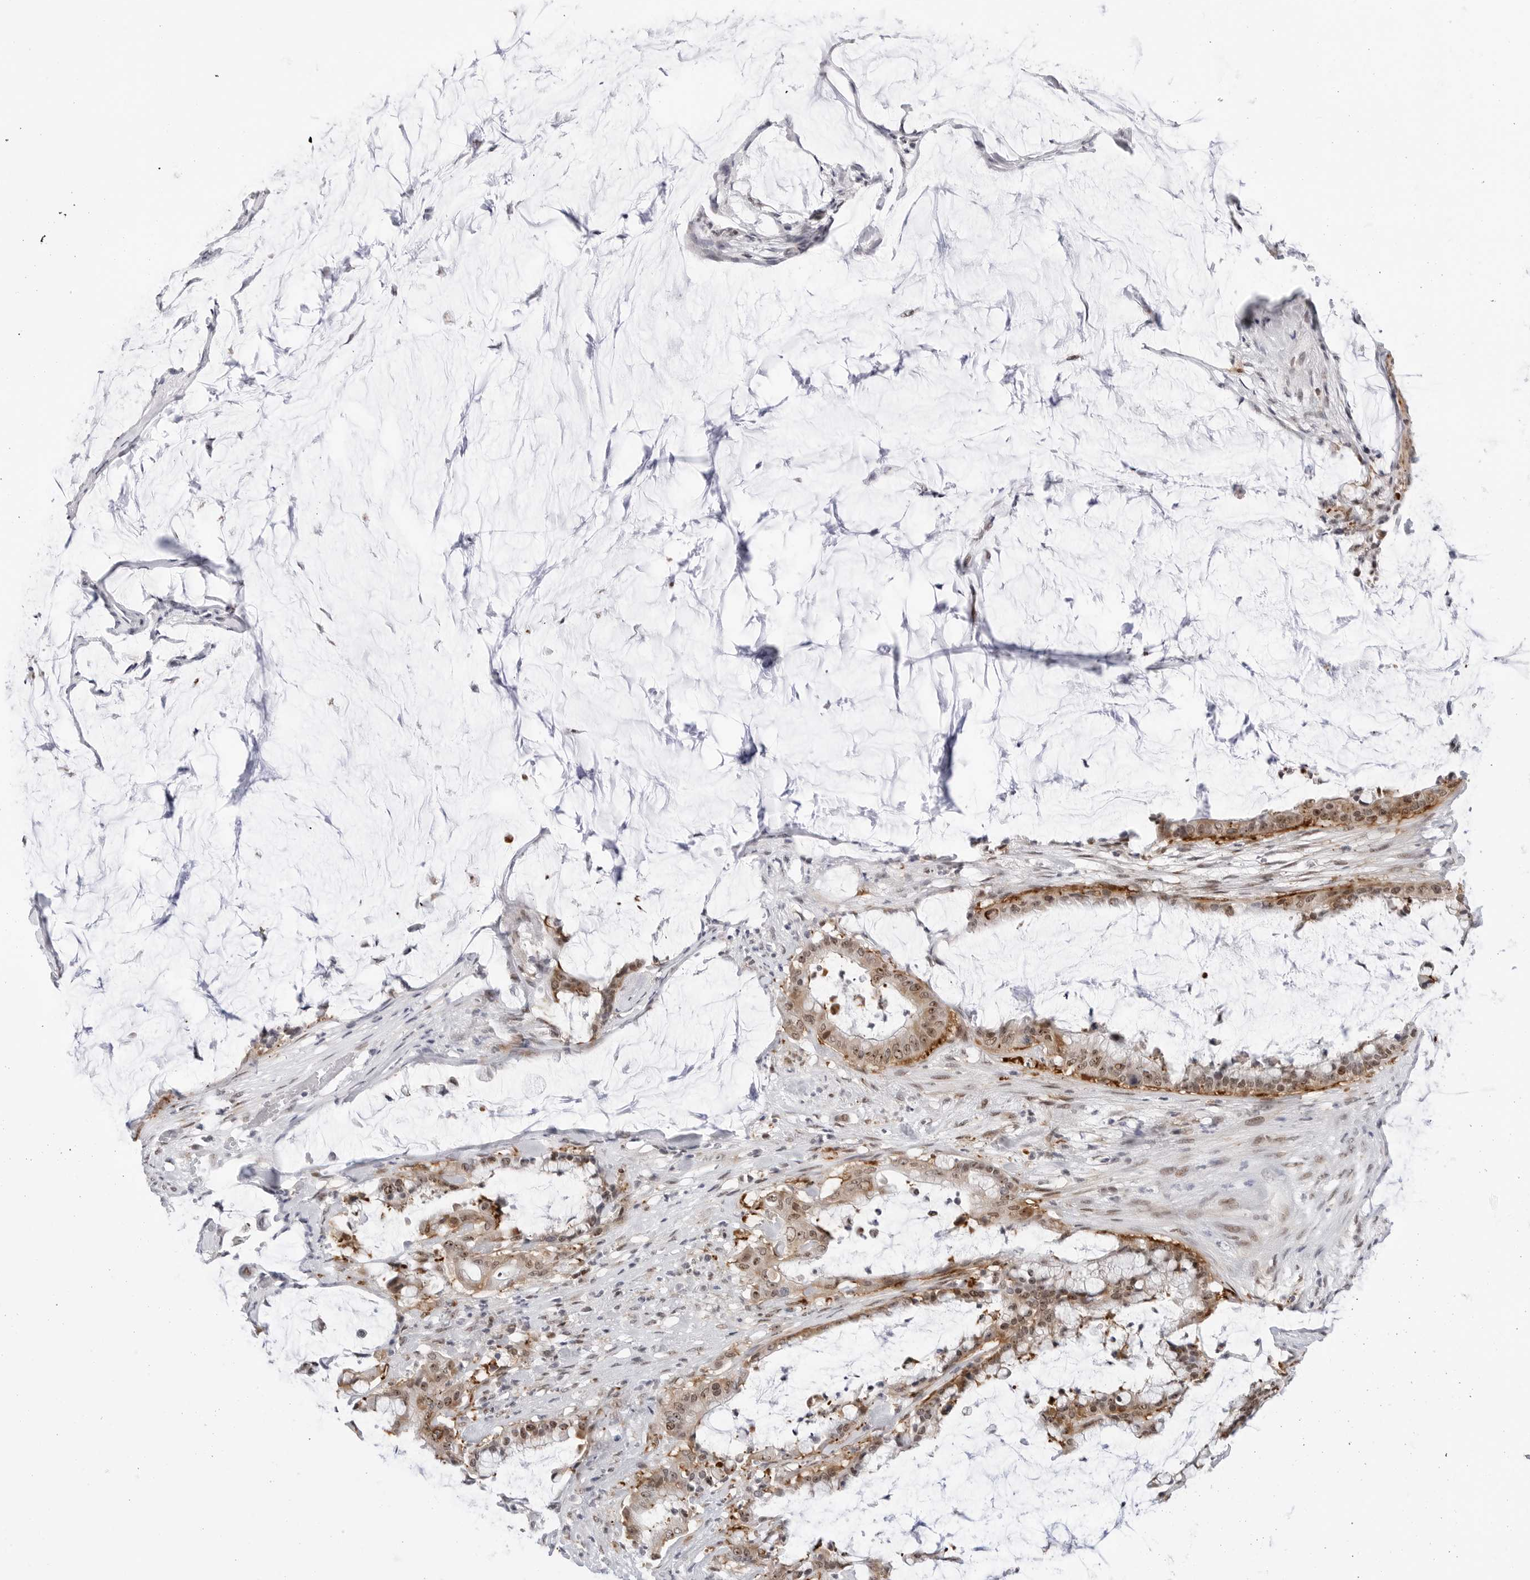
{"staining": {"intensity": "moderate", "quantity": ">75%", "location": "cytoplasmic/membranous,nuclear"}, "tissue": "pancreatic cancer", "cell_type": "Tumor cells", "image_type": "cancer", "snomed": [{"axis": "morphology", "description": "Adenocarcinoma, NOS"}, {"axis": "topography", "description": "Pancreas"}], "caption": "Tumor cells display moderate cytoplasmic/membranous and nuclear positivity in approximately >75% of cells in pancreatic cancer.", "gene": "C1orf162", "patient": {"sex": "male", "age": 41}}